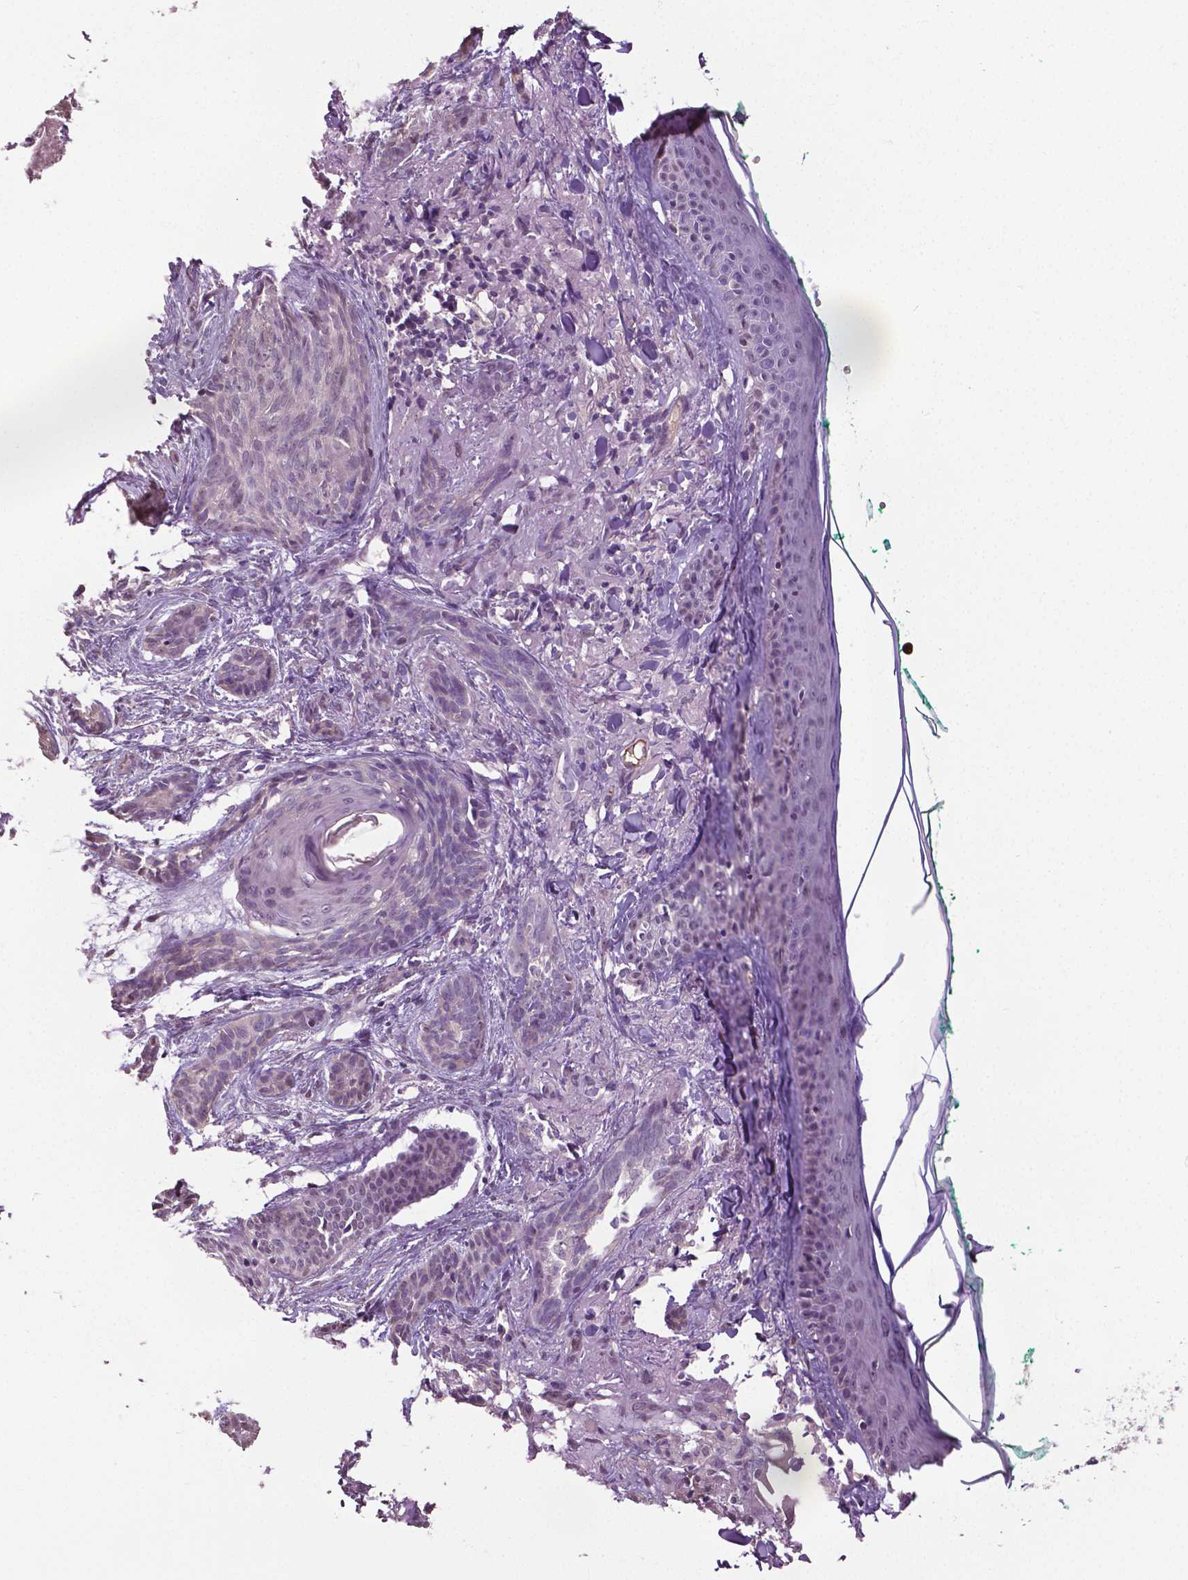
{"staining": {"intensity": "negative", "quantity": "none", "location": "none"}, "tissue": "skin cancer", "cell_type": "Tumor cells", "image_type": "cancer", "snomed": [{"axis": "morphology", "description": "Basal cell carcinoma"}, {"axis": "topography", "description": "Skin"}], "caption": "Immunohistochemistry of skin cancer displays no expression in tumor cells. (DAB immunohistochemistry visualized using brightfield microscopy, high magnification).", "gene": "PTPN5", "patient": {"sex": "female", "age": 78}}